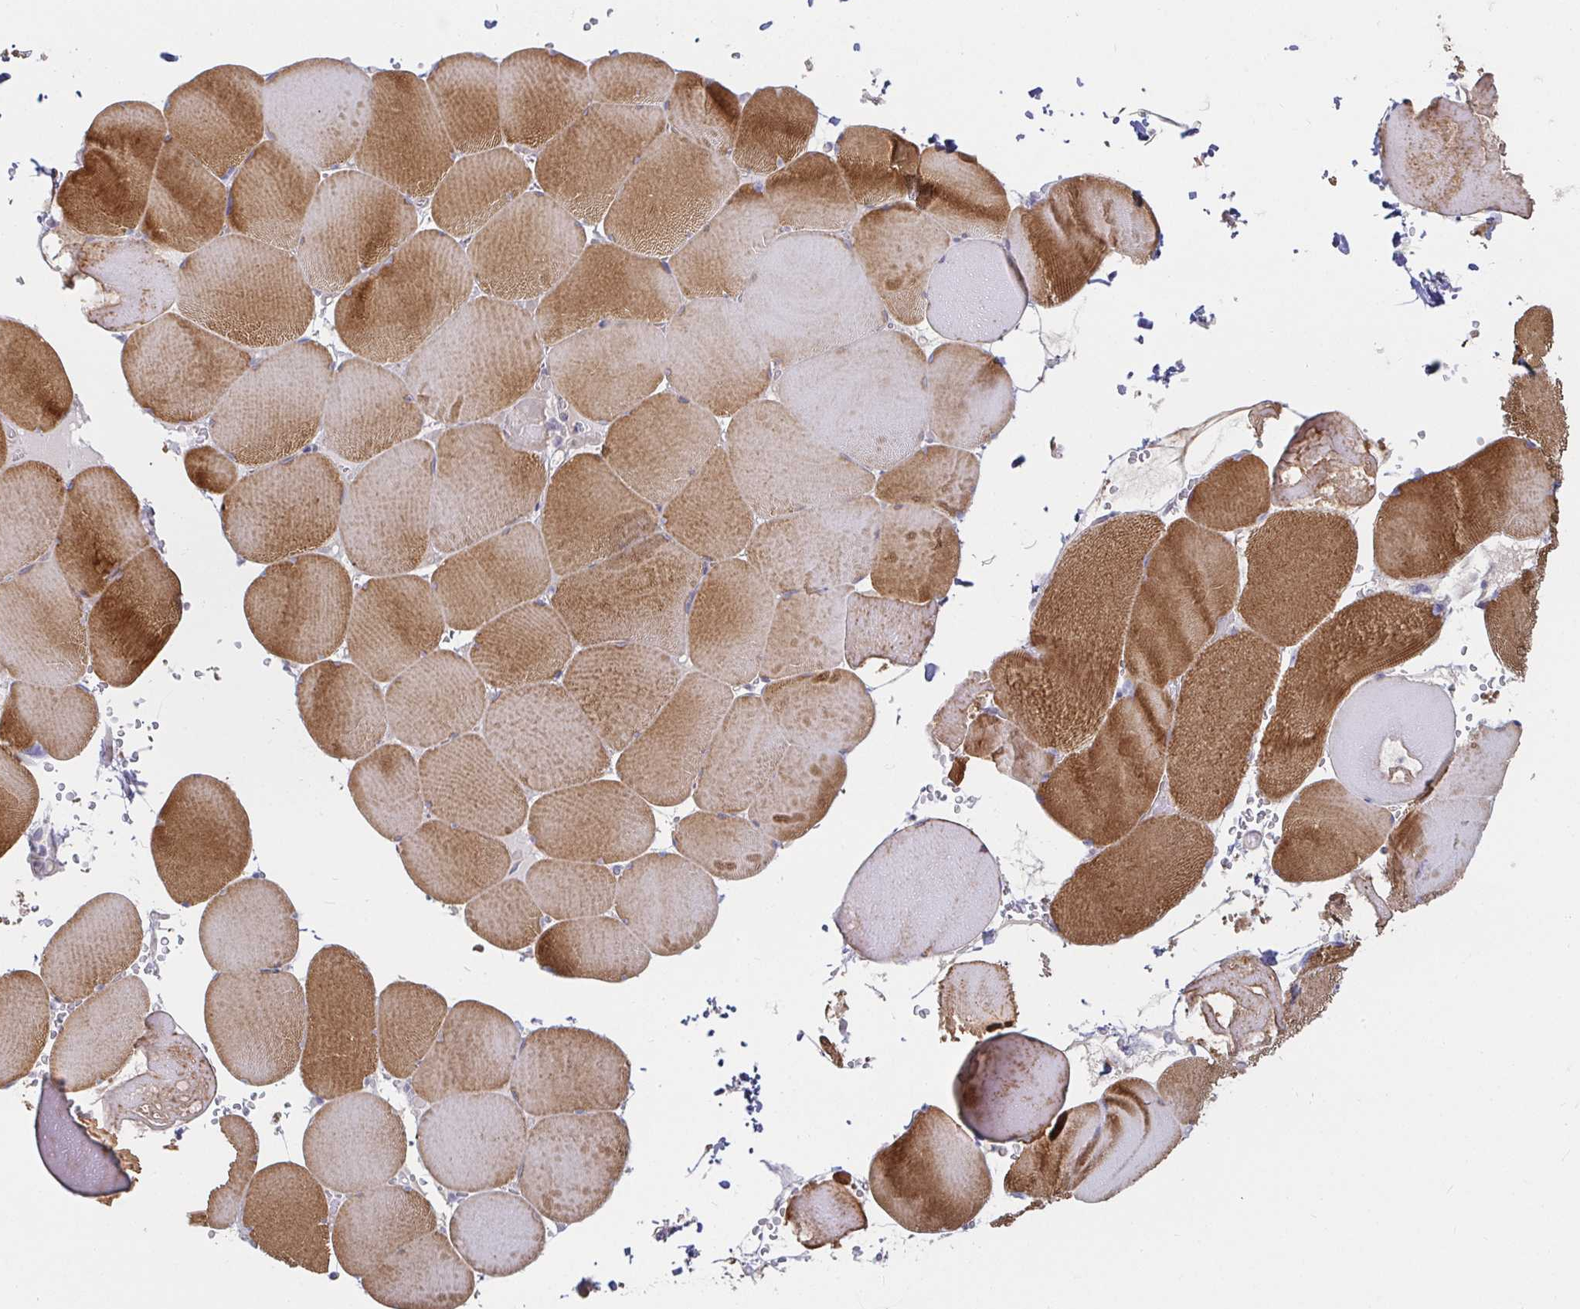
{"staining": {"intensity": "moderate", "quantity": ">75%", "location": "cytoplasmic/membranous"}, "tissue": "skeletal muscle", "cell_type": "Myocytes", "image_type": "normal", "snomed": [{"axis": "morphology", "description": "Normal tissue, NOS"}, {"axis": "topography", "description": "Skeletal muscle"}, {"axis": "topography", "description": "Head-Neck"}], "caption": "Immunohistochemical staining of unremarkable skeletal muscle reveals moderate cytoplasmic/membranous protein positivity in about >75% of myocytes. (Brightfield microscopy of DAB IHC at high magnification).", "gene": "SSH2", "patient": {"sex": "male", "age": 66}}